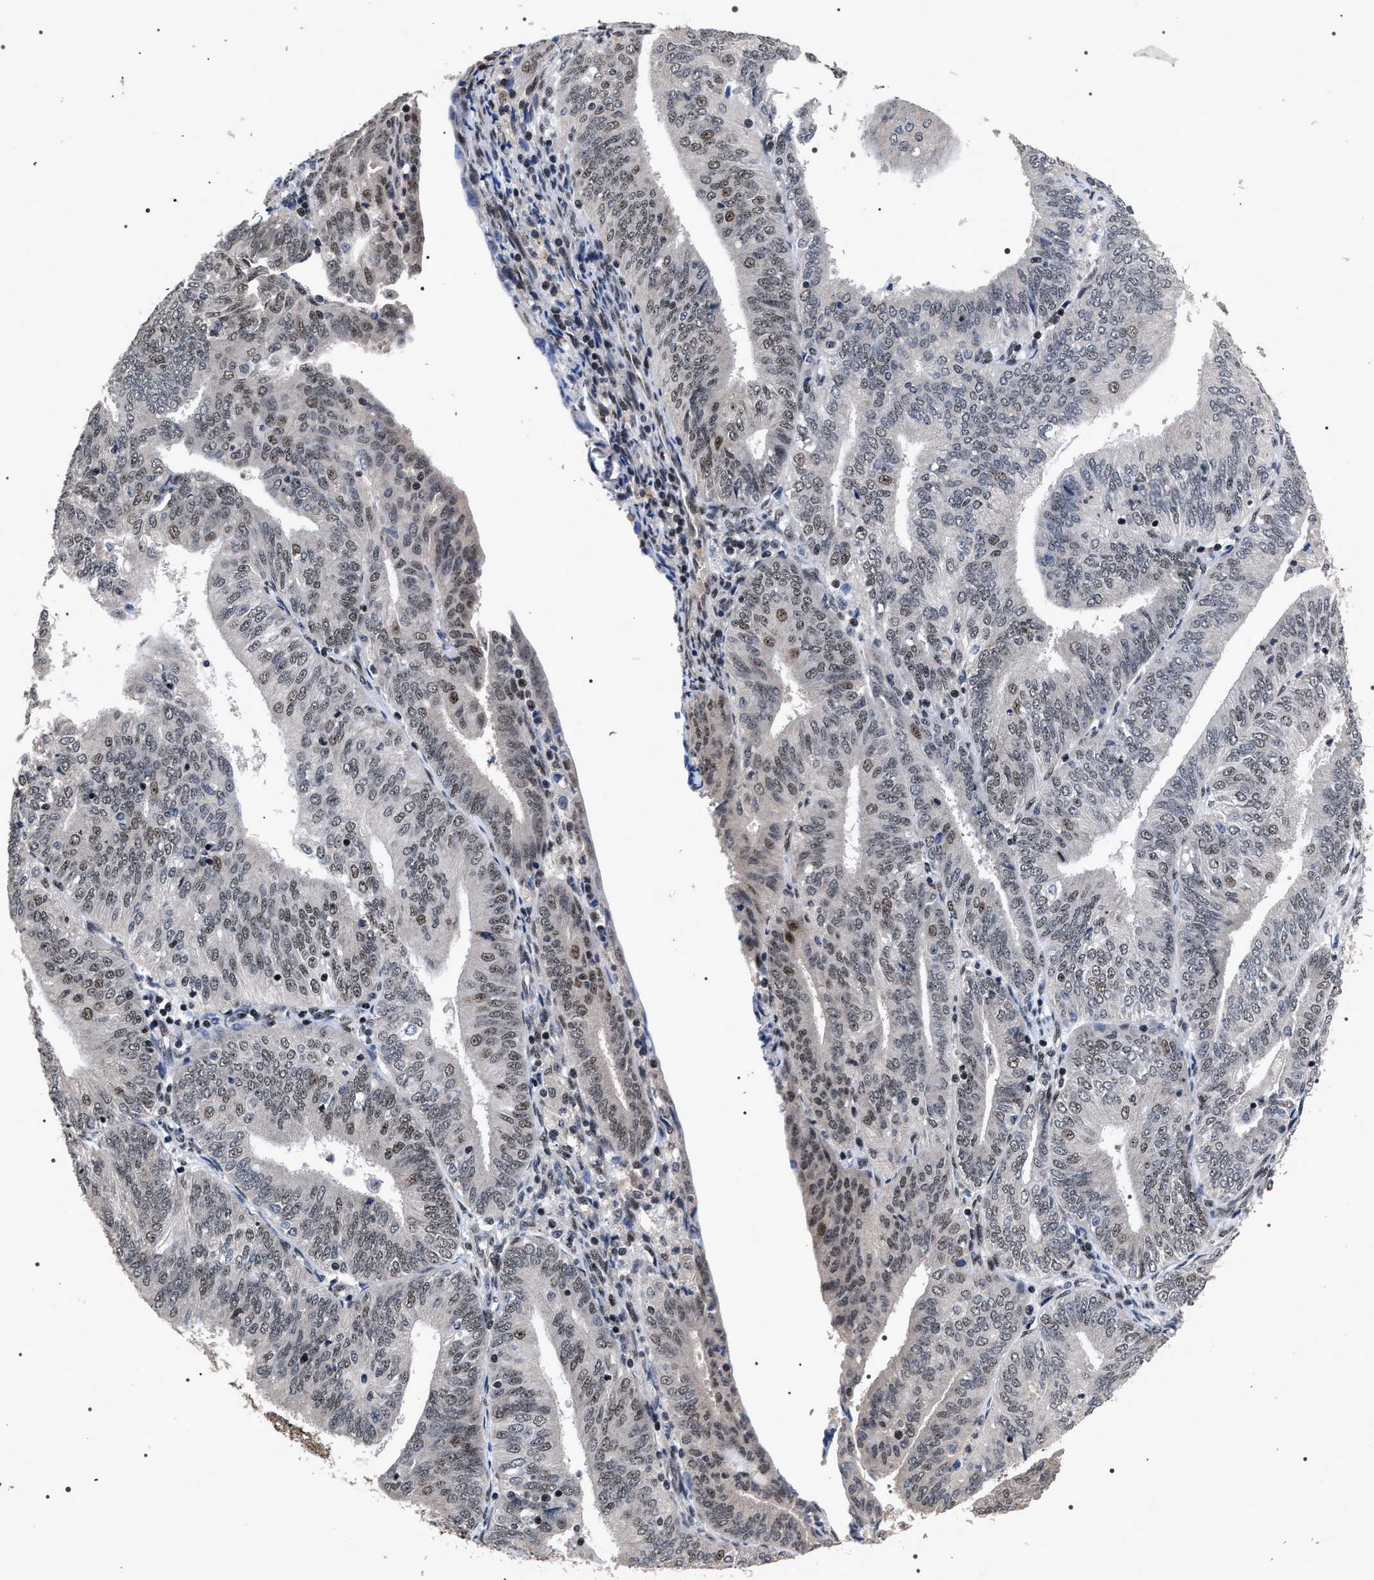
{"staining": {"intensity": "moderate", "quantity": "25%-75%", "location": "nuclear"}, "tissue": "endometrial cancer", "cell_type": "Tumor cells", "image_type": "cancer", "snomed": [{"axis": "morphology", "description": "Adenocarcinoma, NOS"}, {"axis": "topography", "description": "Endometrium"}], "caption": "Immunohistochemistry (IHC) image of human endometrial cancer stained for a protein (brown), which shows medium levels of moderate nuclear staining in about 25%-75% of tumor cells.", "gene": "RRP1B", "patient": {"sex": "female", "age": 58}}